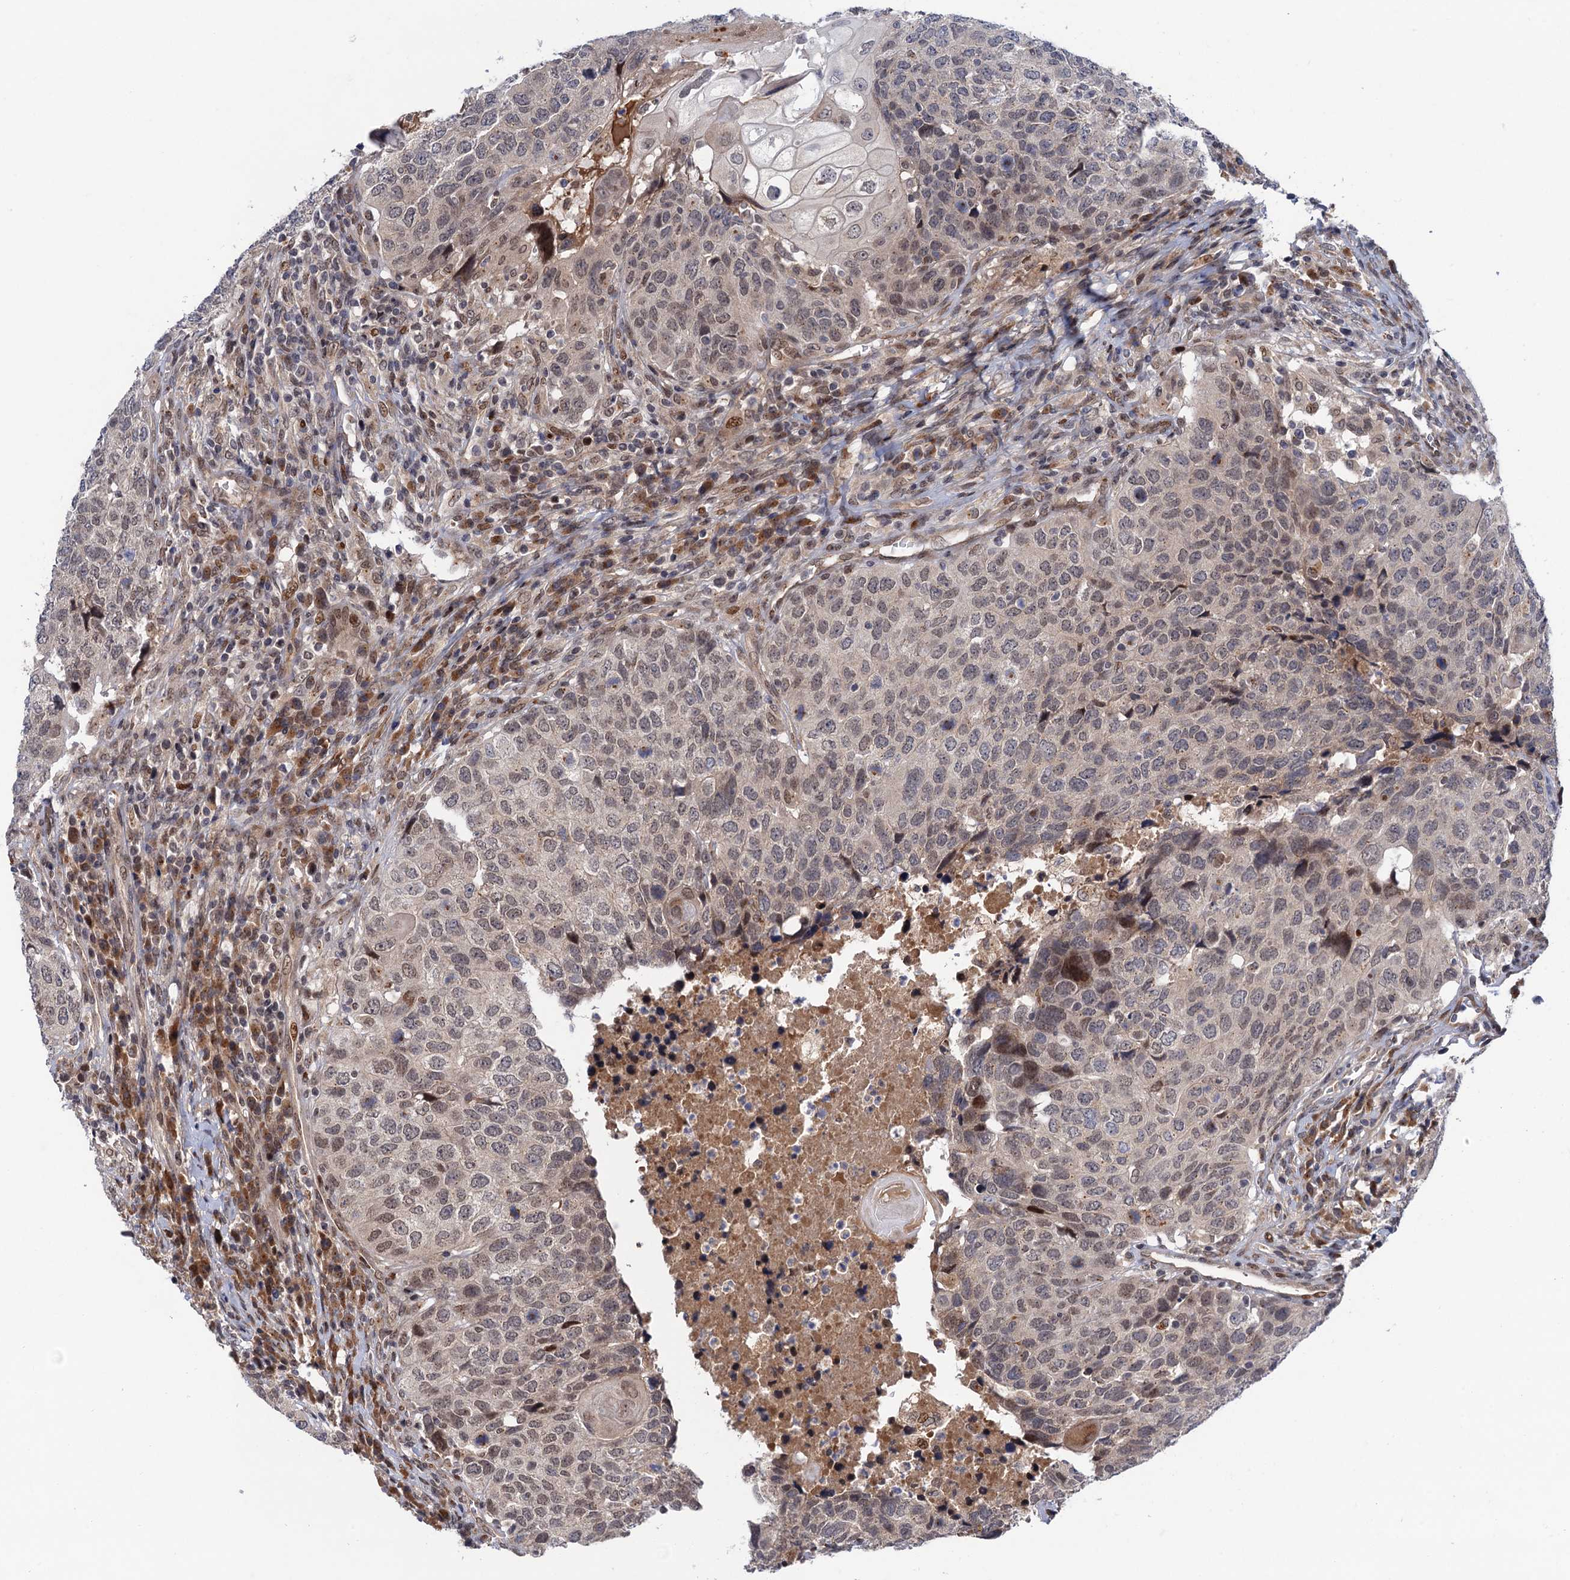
{"staining": {"intensity": "weak", "quantity": "25%-75%", "location": "nuclear"}, "tissue": "head and neck cancer", "cell_type": "Tumor cells", "image_type": "cancer", "snomed": [{"axis": "morphology", "description": "Squamous cell carcinoma, NOS"}, {"axis": "topography", "description": "Head-Neck"}], "caption": "Immunohistochemical staining of human head and neck squamous cell carcinoma reveals low levels of weak nuclear expression in approximately 25%-75% of tumor cells.", "gene": "NEK8", "patient": {"sex": "male", "age": 66}}